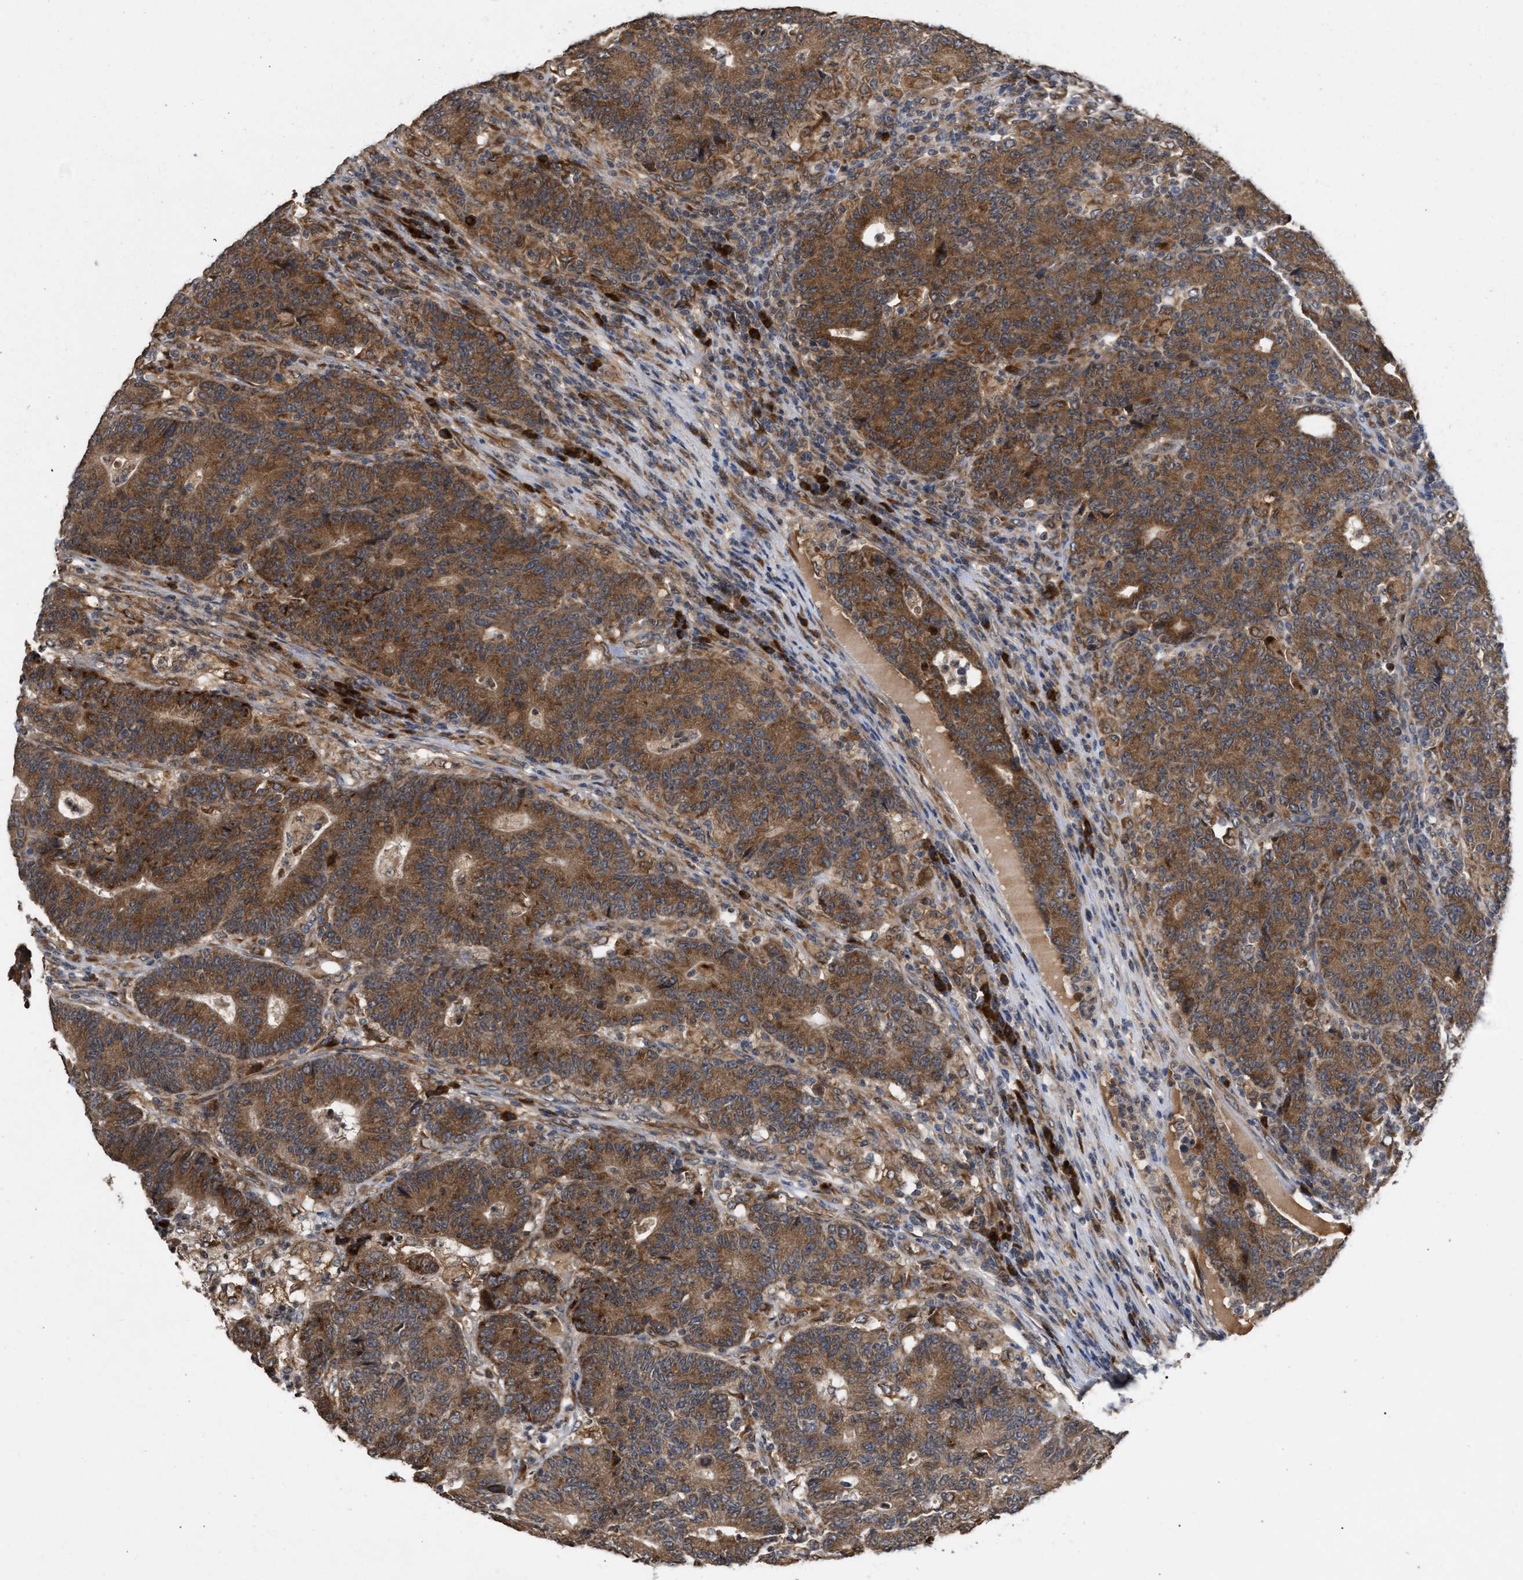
{"staining": {"intensity": "strong", "quantity": ">75%", "location": "cytoplasmic/membranous"}, "tissue": "colorectal cancer", "cell_type": "Tumor cells", "image_type": "cancer", "snomed": [{"axis": "morphology", "description": "Normal tissue, NOS"}, {"axis": "morphology", "description": "Adenocarcinoma, NOS"}, {"axis": "topography", "description": "Colon"}], "caption": "Approximately >75% of tumor cells in human colorectal cancer demonstrate strong cytoplasmic/membranous protein expression as visualized by brown immunohistochemical staining.", "gene": "SAR1A", "patient": {"sex": "female", "age": 75}}